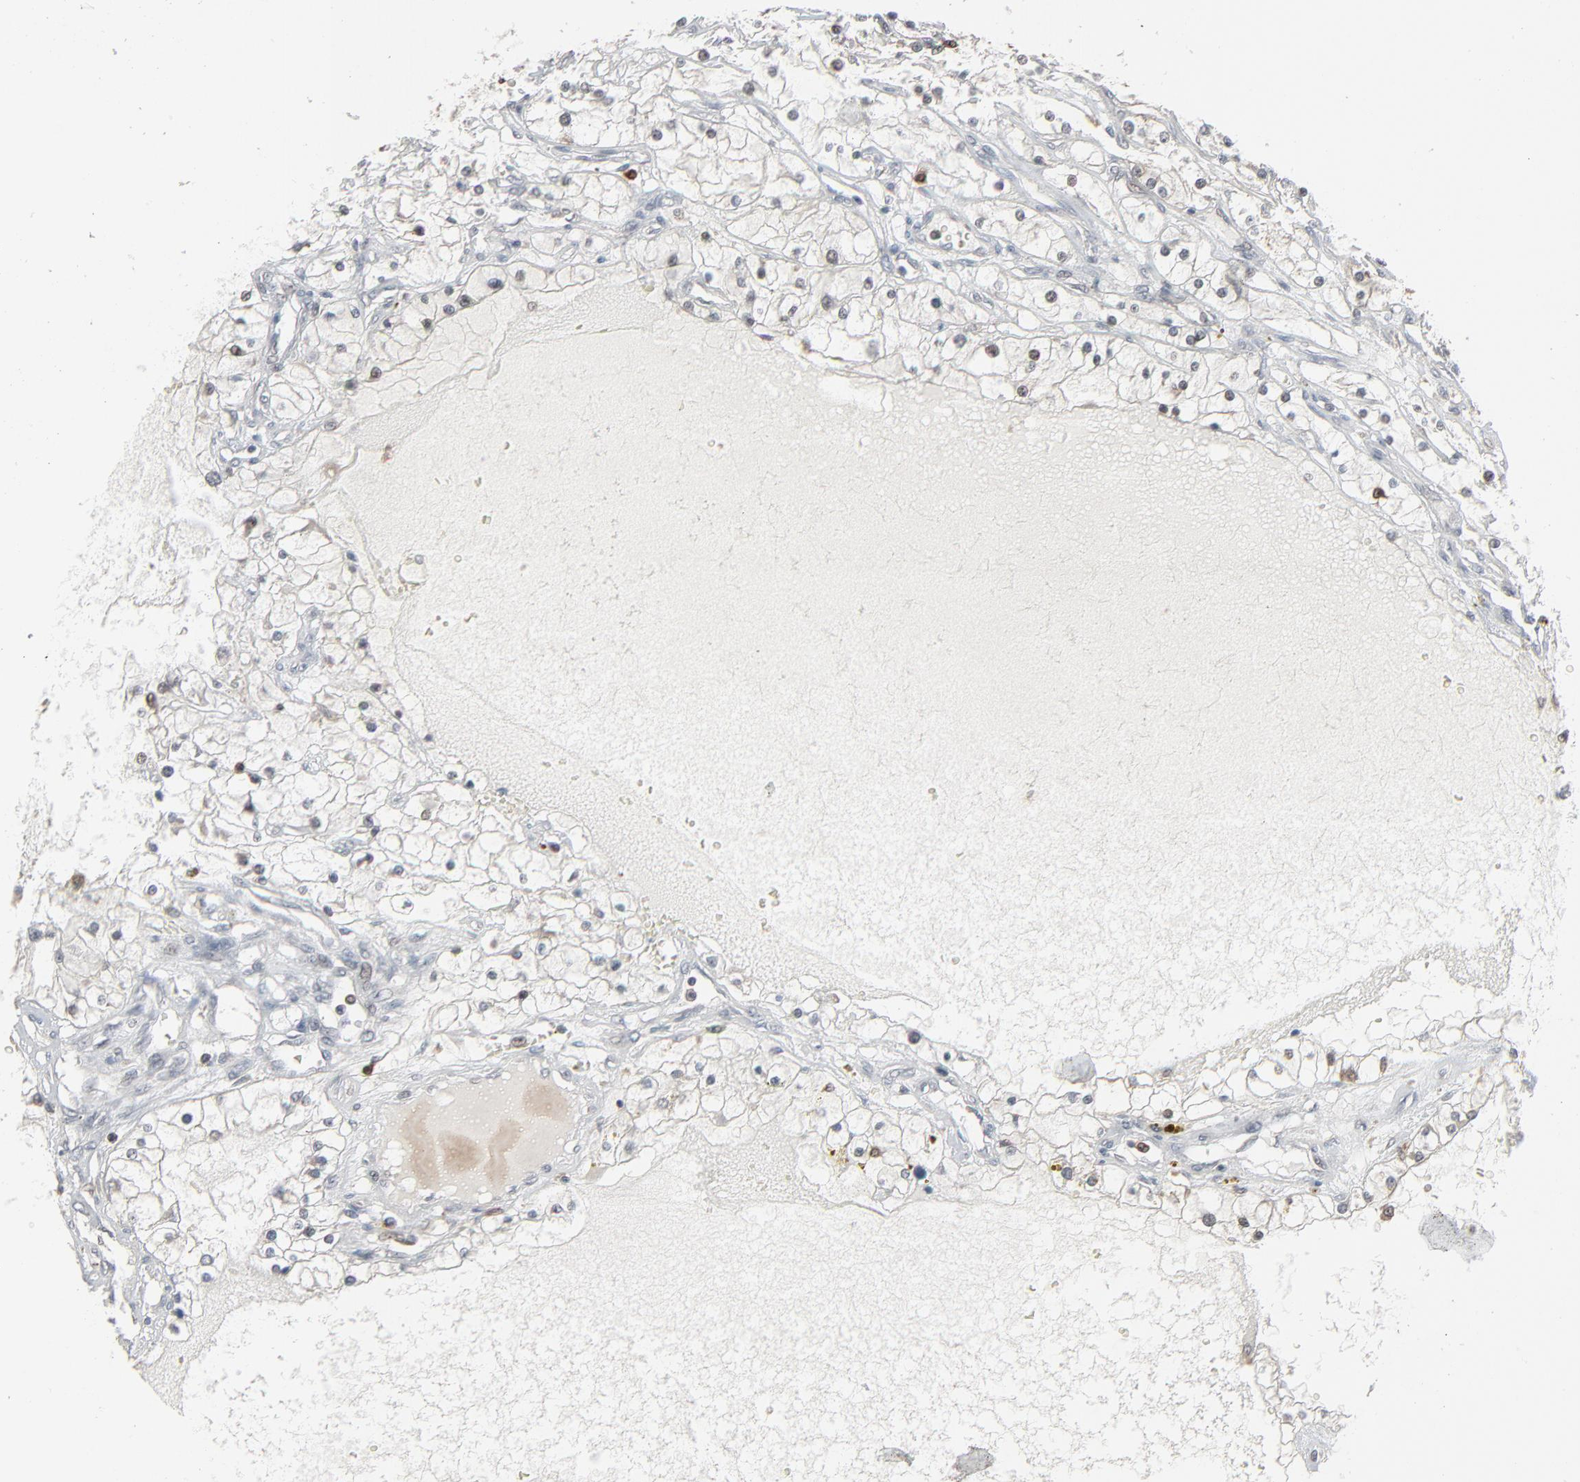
{"staining": {"intensity": "negative", "quantity": "none", "location": "none"}, "tissue": "renal cancer", "cell_type": "Tumor cells", "image_type": "cancer", "snomed": [{"axis": "morphology", "description": "Adenocarcinoma, NOS"}, {"axis": "topography", "description": "Kidney"}], "caption": "An IHC photomicrograph of renal cancer (adenocarcinoma) is shown. There is no staining in tumor cells of renal cancer (adenocarcinoma). (Brightfield microscopy of DAB IHC at high magnification).", "gene": "DOCK8", "patient": {"sex": "male", "age": 61}}